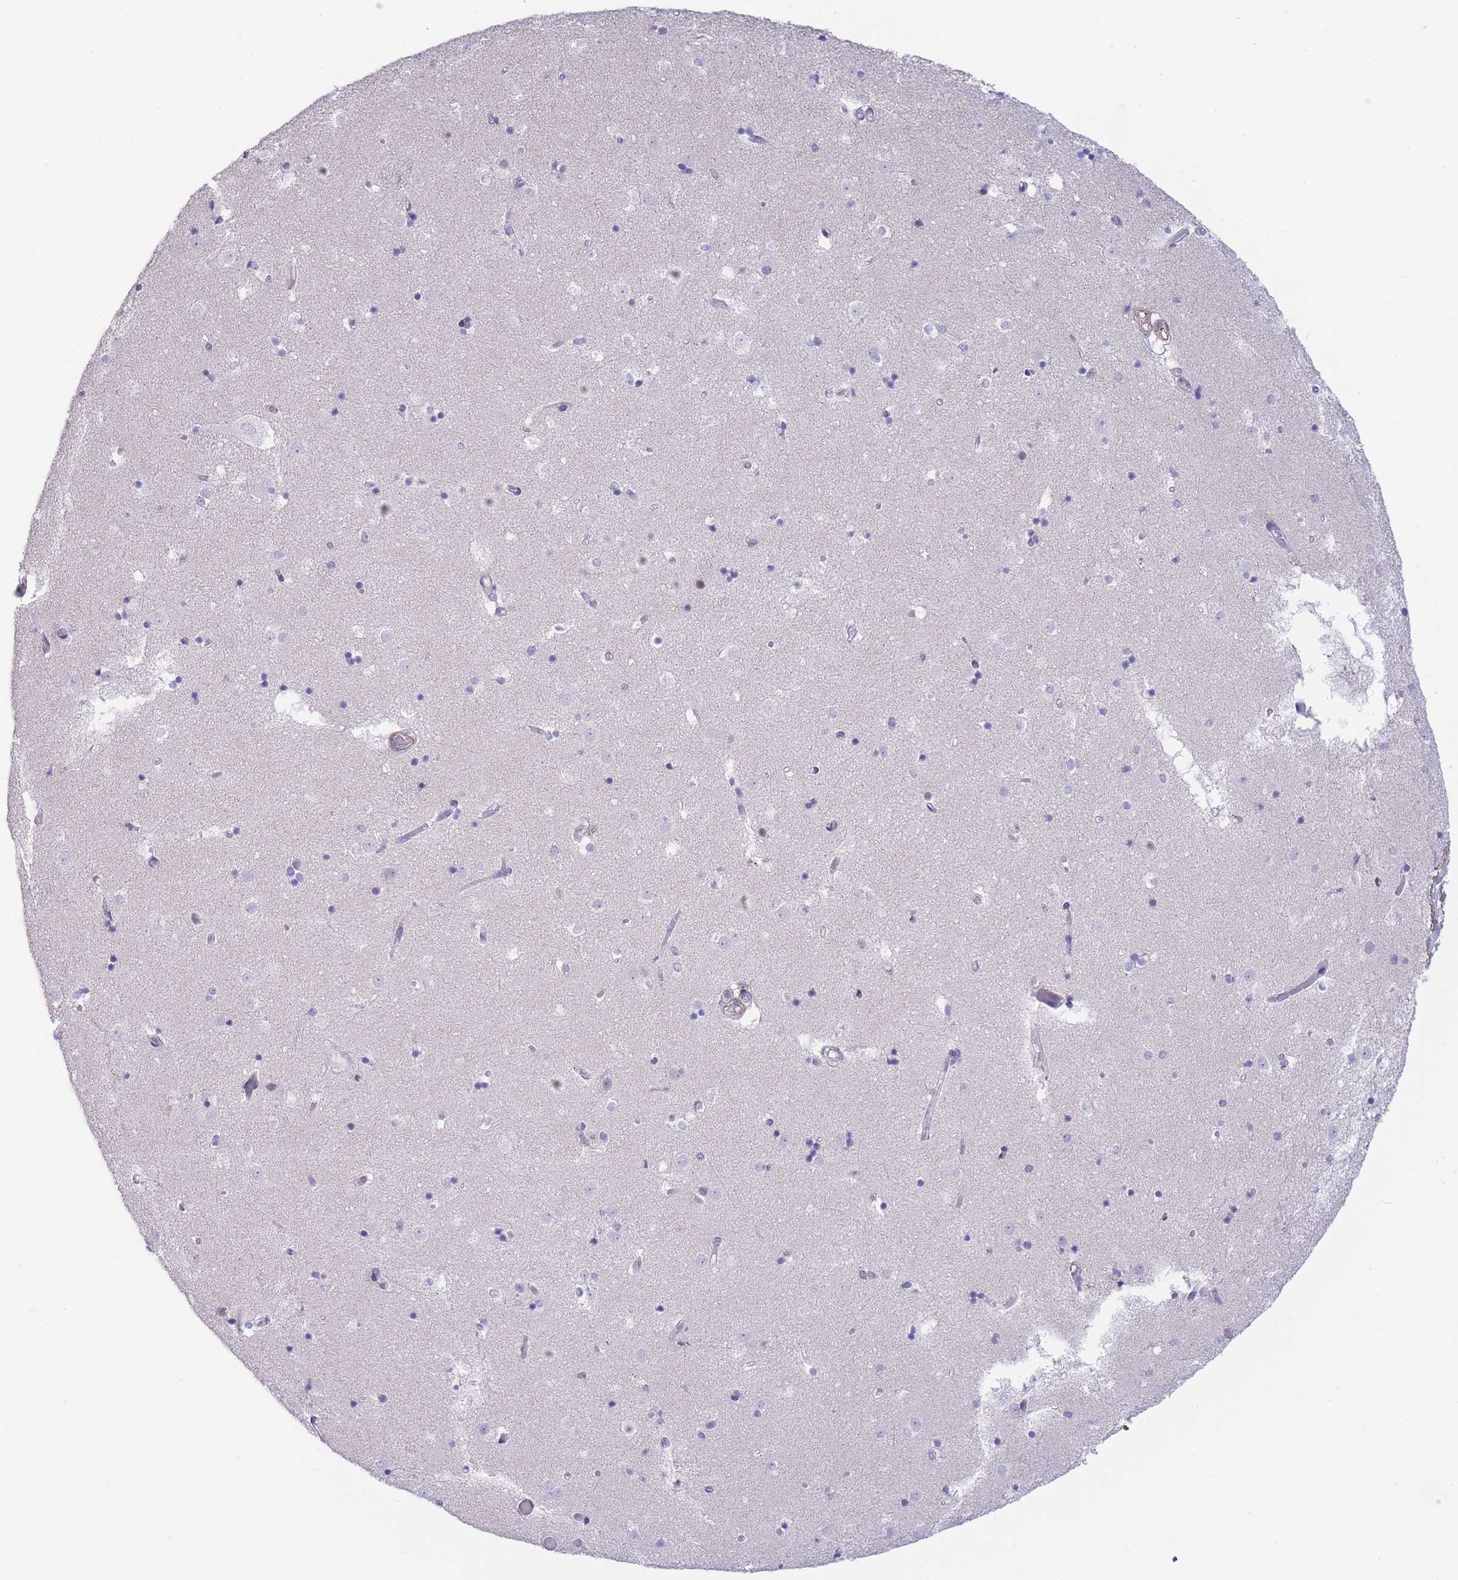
{"staining": {"intensity": "negative", "quantity": "none", "location": "none"}, "tissue": "caudate", "cell_type": "Glial cells", "image_type": "normal", "snomed": [{"axis": "morphology", "description": "Normal tissue, NOS"}, {"axis": "topography", "description": "Lateral ventricle wall"}], "caption": "The immunohistochemistry (IHC) histopathology image has no significant staining in glial cells of caudate.", "gene": "ASAP3", "patient": {"sex": "female", "age": 52}}